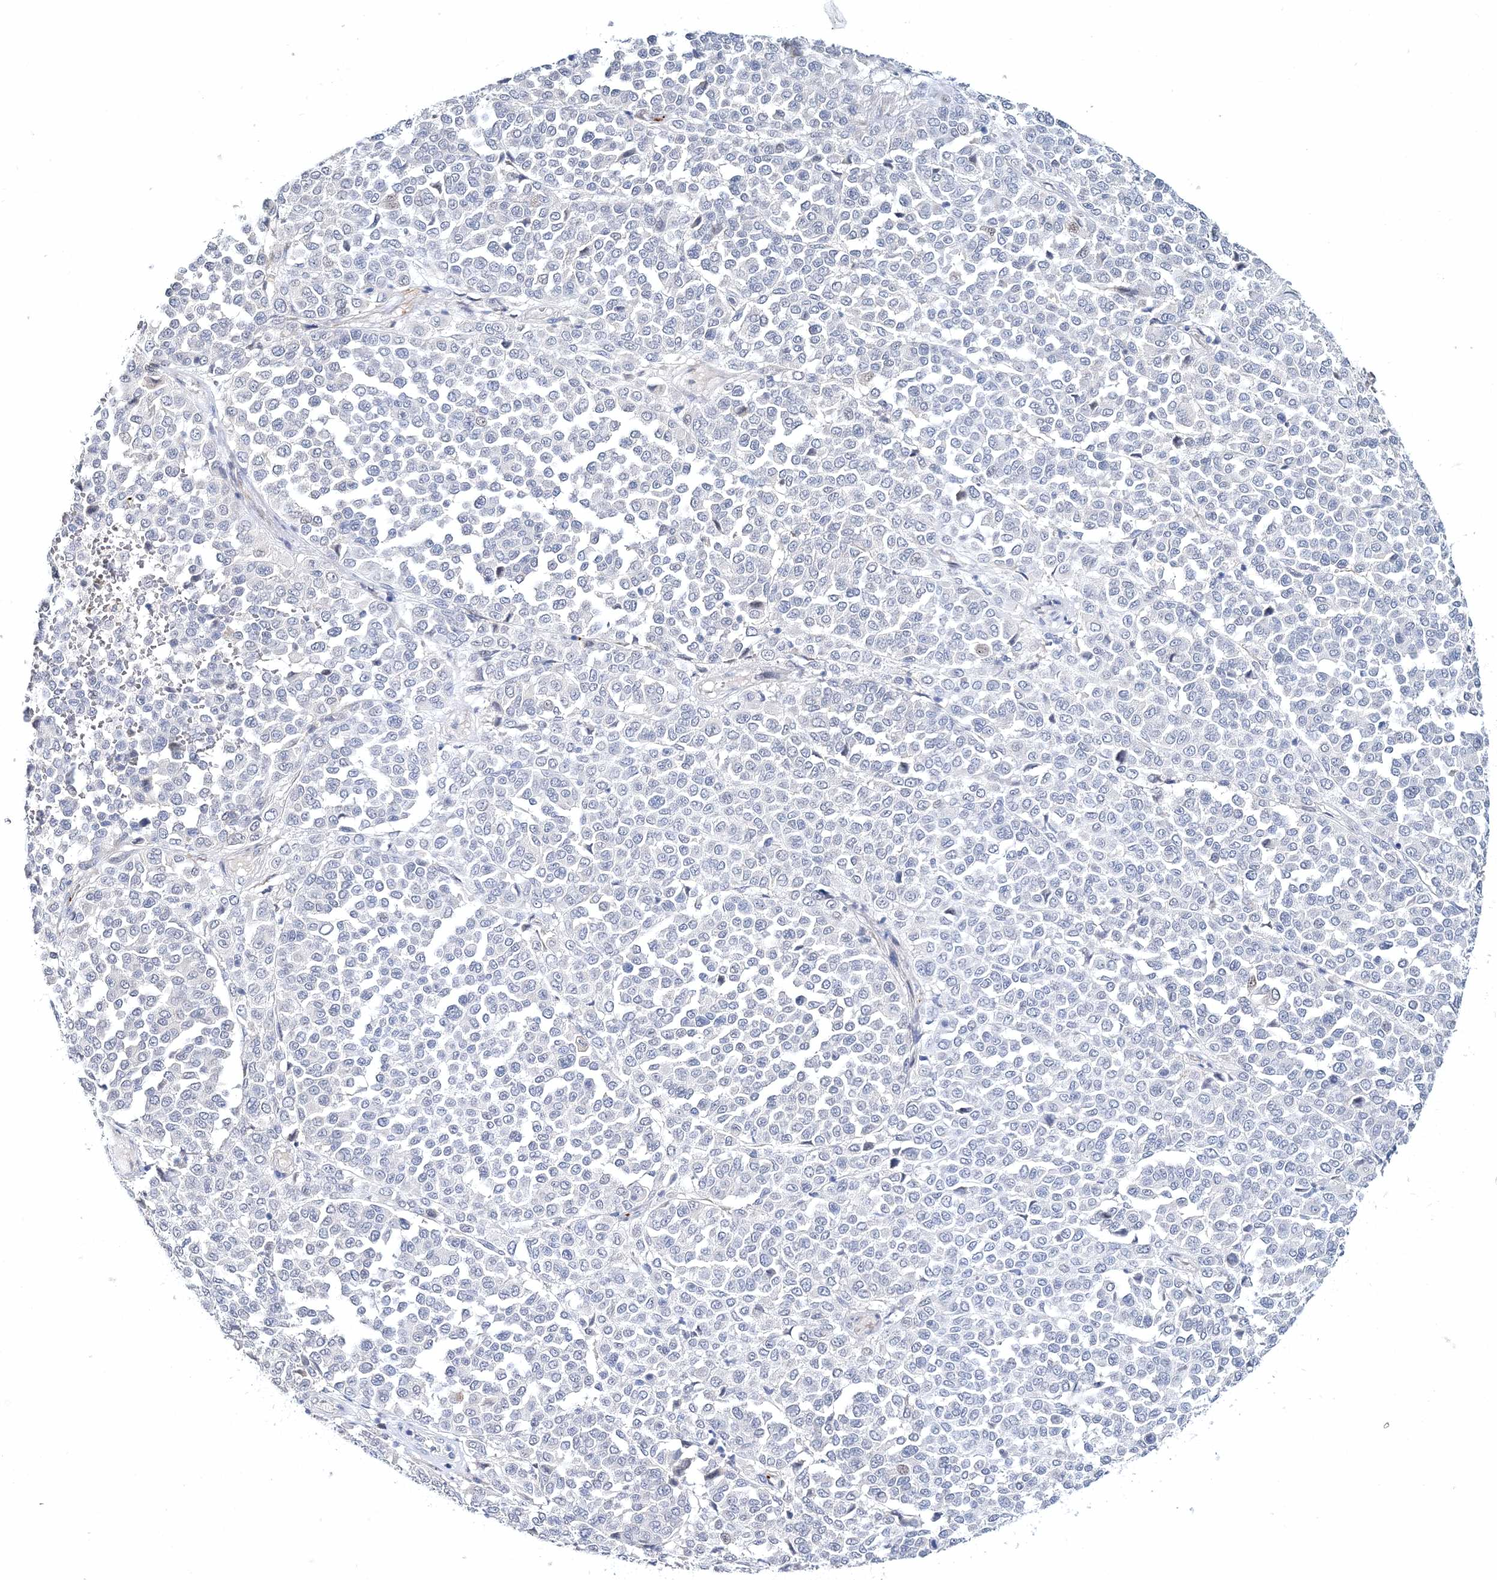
{"staining": {"intensity": "negative", "quantity": "none", "location": "none"}, "tissue": "melanoma", "cell_type": "Tumor cells", "image_type": "cancer", "snomed": [{"axis": "morphology", "description": "Malignant melanoma, Metastatic site"}, {"axis": "topography", "description": "Pancreas"}], "caption": "High magnification brightfield microscopy of malignant melanoma (metastatic site) stained with DAB (brown) and counterstained with hematoxylin (blue): tumor cells show no significant staining.", "gene": "MYOZ2", "patient": {"sex": "female", "age": 30}}